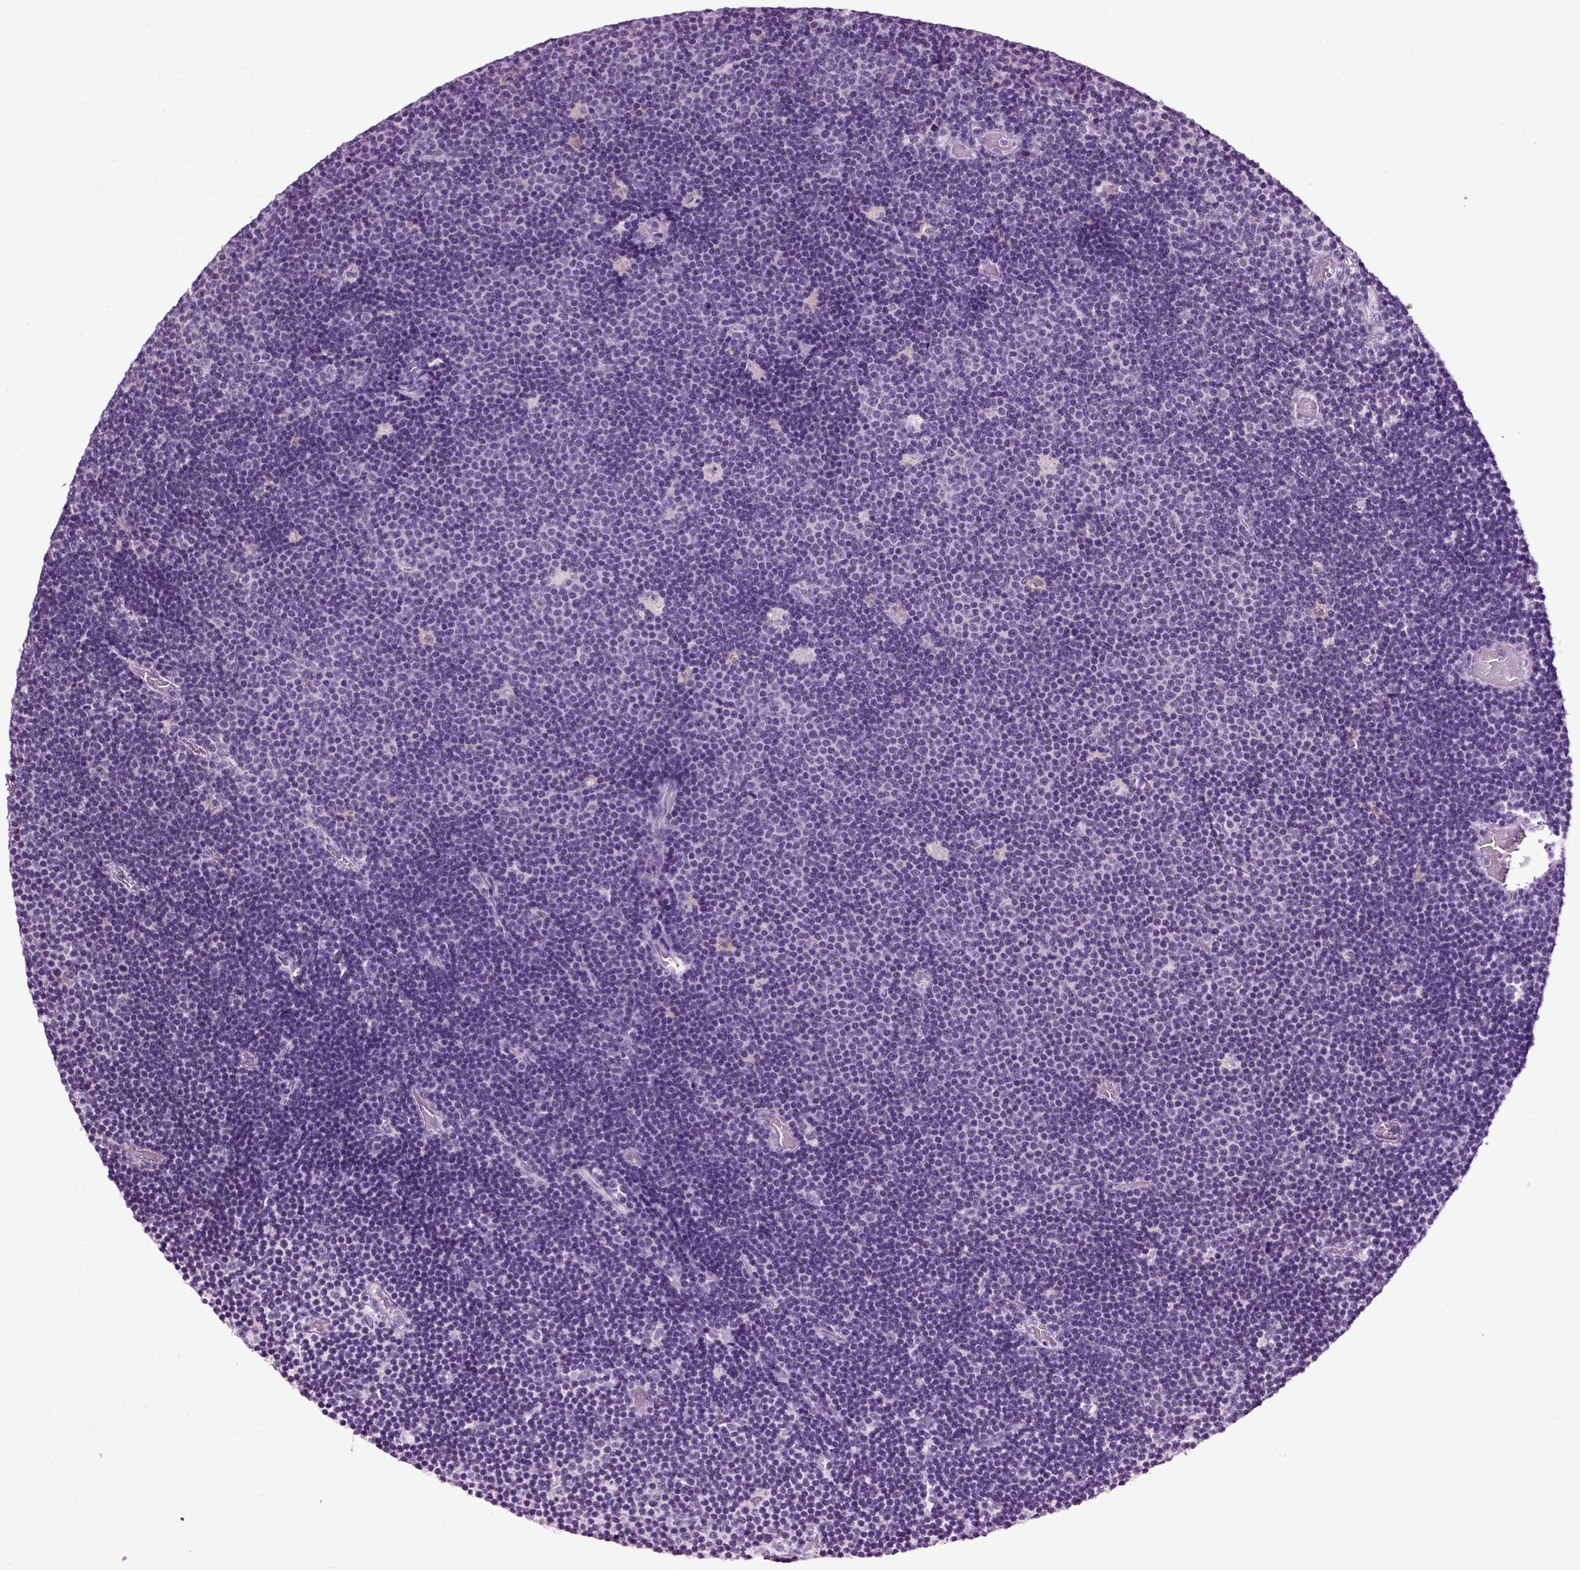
{"staining": {"intensity": "negative", "quantity": "none", "location": "none"}, "tissue": "lymphoma", "cell_type": "Tumor cells", "image_type": "cancer", "snomed": [{"axis": "morphology", "description": "Malignant lymphoma, non-Hodgkin's type, Low grade"}, {"axis": "topography", "description": "Brain"}], "caption": "The histopathology image displays no staining of tumor cells in lymphoma.", "gene": "DNAH10", "patient": {"sex": "female", "age": 66}}